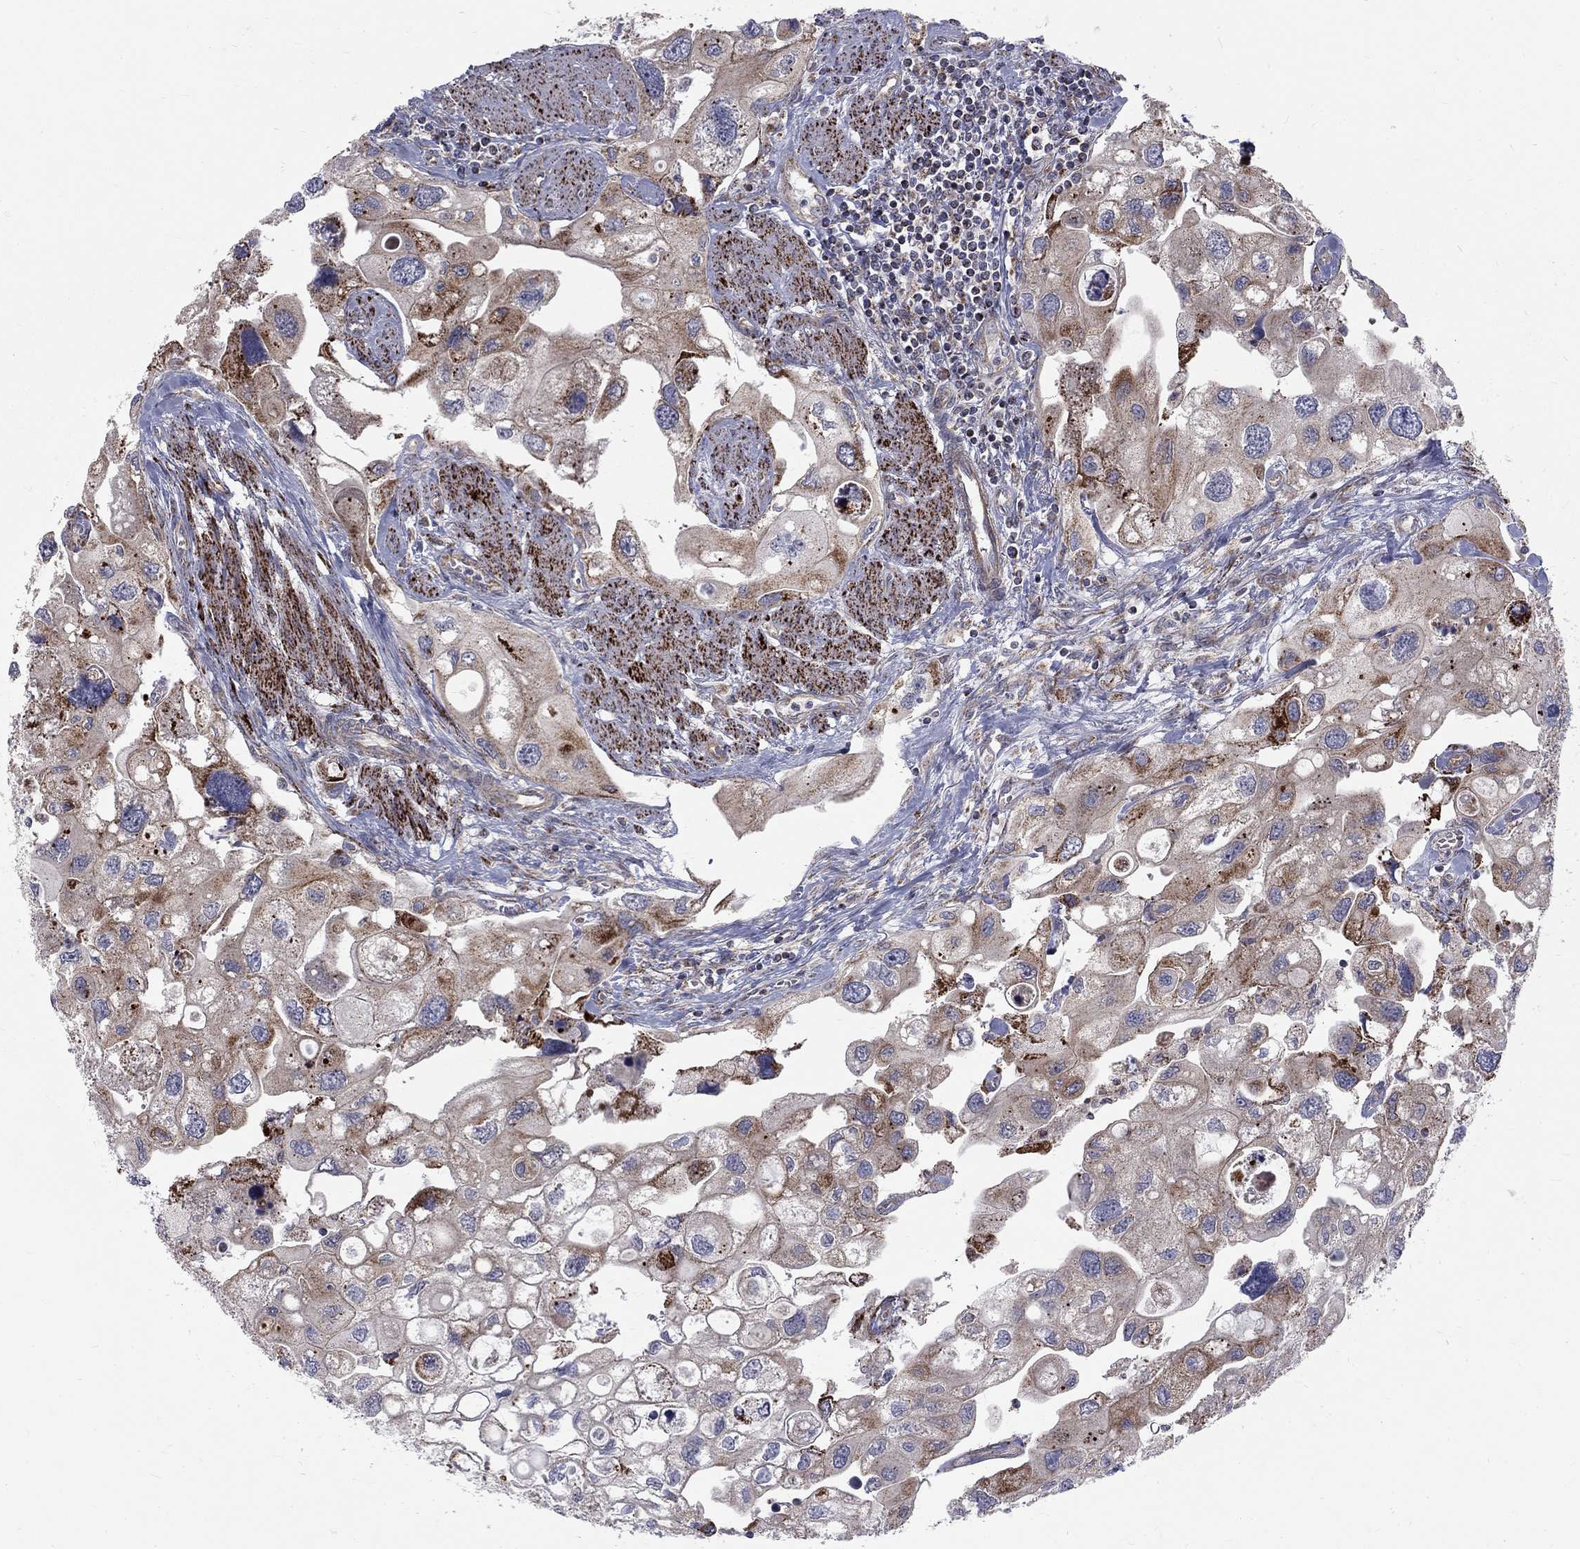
{"staining": {"intensity": "moderate", "quantity": ">75%", "location": "cytoplasmic/membranous"}, "tissue": "urothelial cancer", "cell_type": "Tumor cells", "image_type": "cancer", "snomed": [{"axis": "morphology", "description": "Urothelial carcinoma, High grade"}, {"axis": "topography", "description": "Urinary bladder"}], "caption": "IHC histopathology image of neoplastic tissue: urothelial cancer stained using immunohistochemistry (IHC) reveals medium levels of moderate protein expression localized specifically in the cytoplasmic/membranous of tumor cells, appearing as a cytoplasmic/membranous brown color.", "gene": "ALDH1B1", "patient": {"sex": "male", "age": 59}}